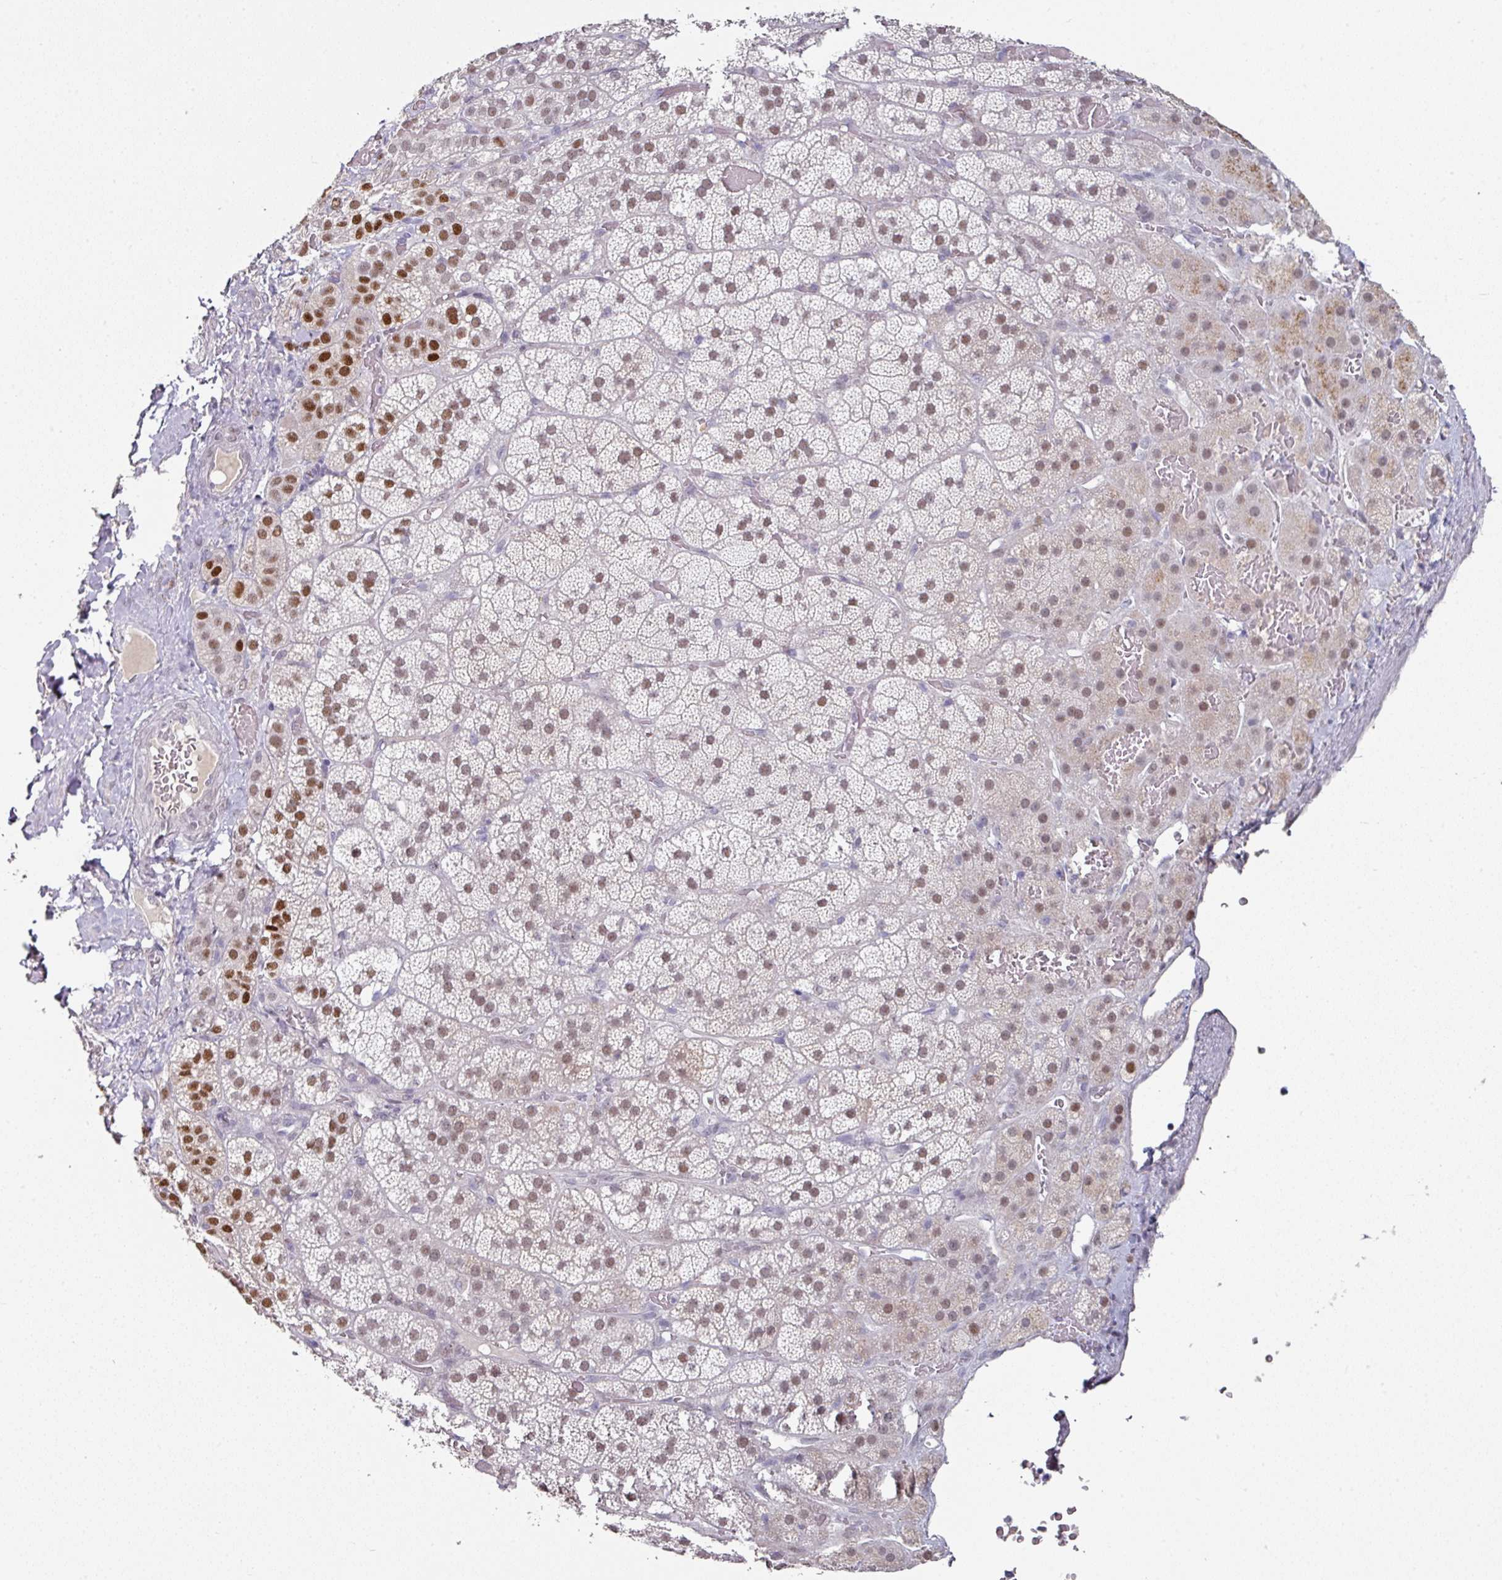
{"staining": {"intensity": "moderate", "quantity": ">75%", "location": "nuclear"}, "tissue": "adrenal gland", "cell_type": "Glandular cells", "image_type": "normal", "snomed": [{"axis": "morphology", "description": "Normal tissue, NOS"}, {"axis": "topography", "description": "Adrenal gland"}], "caption": "Immunohistochemistry (IHC) photomicrograph of normal adrenal gland: adrenal gland stained using immunohistochemistry (IHC) shows medium levels of moderate protein expression localized specifically in the nuclear of glandular cells, appearing as a nuclear brown color.", "gene": "ELK1", "patient": {"sex": "male", "age": 57}}